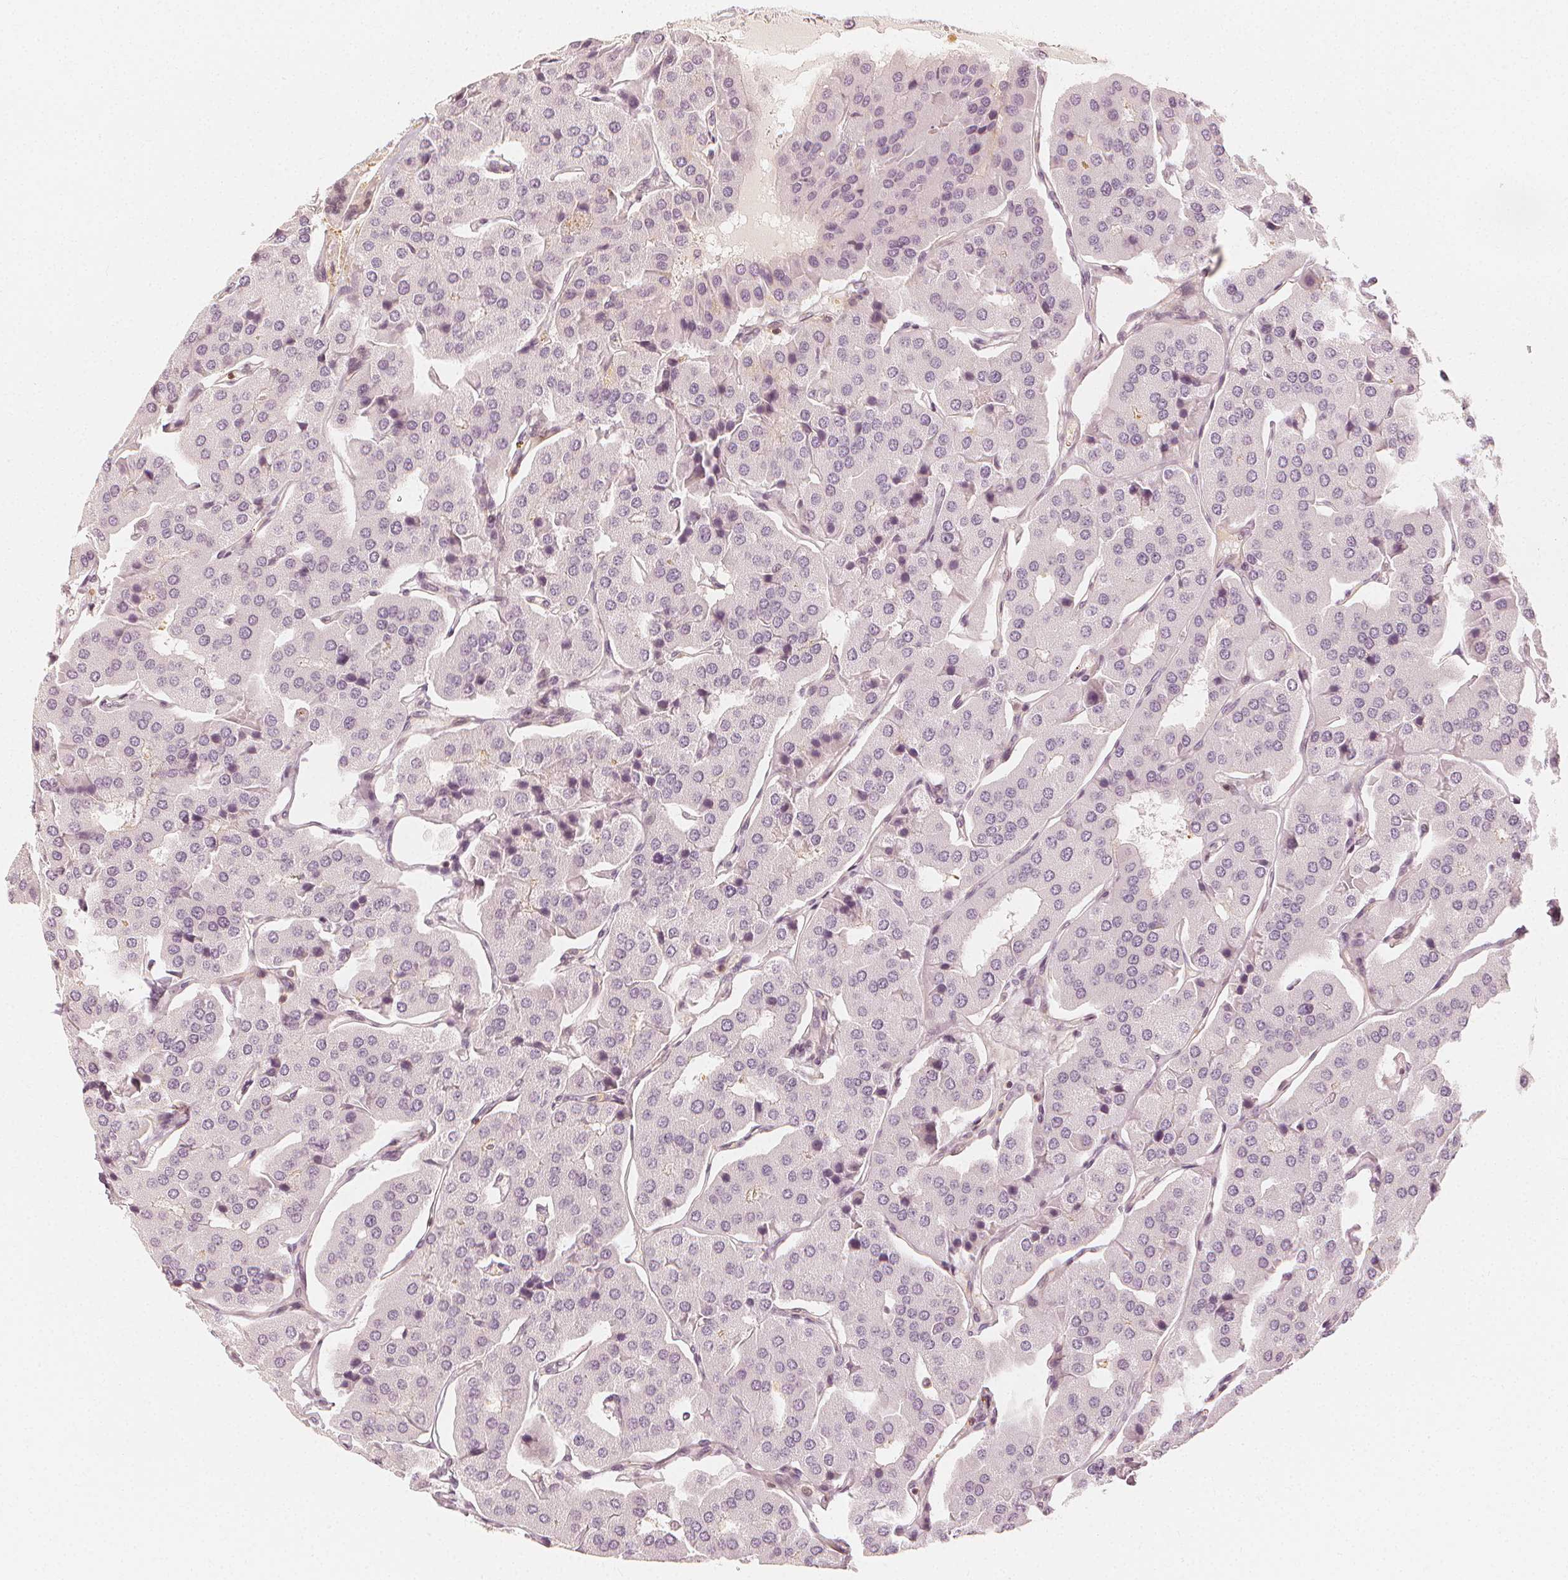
{"staining": {"intensity": "negative", "quantity": "none", "location": "none"}, "tissue": "parathyroid gland", "cell_type": "Glandular cells", "image_type": "normal", "snomed": [{"axis": "morphology", "description": "Normal tissue, NOS"}, {"axis": "morphology", "description": "Adenoma, NOS"}, {"axis": "topography", "description": "Parathyroid gland"}], "caption": "IHC of normal human parathyroid gland exhibits no positivity in glandular cells. (DAB (3,3'-diaminobenzidine) immunohistochemistry, high magnification).", "gene": "ARHGAP26", "patient": {"sex": "female", "age": 86}}